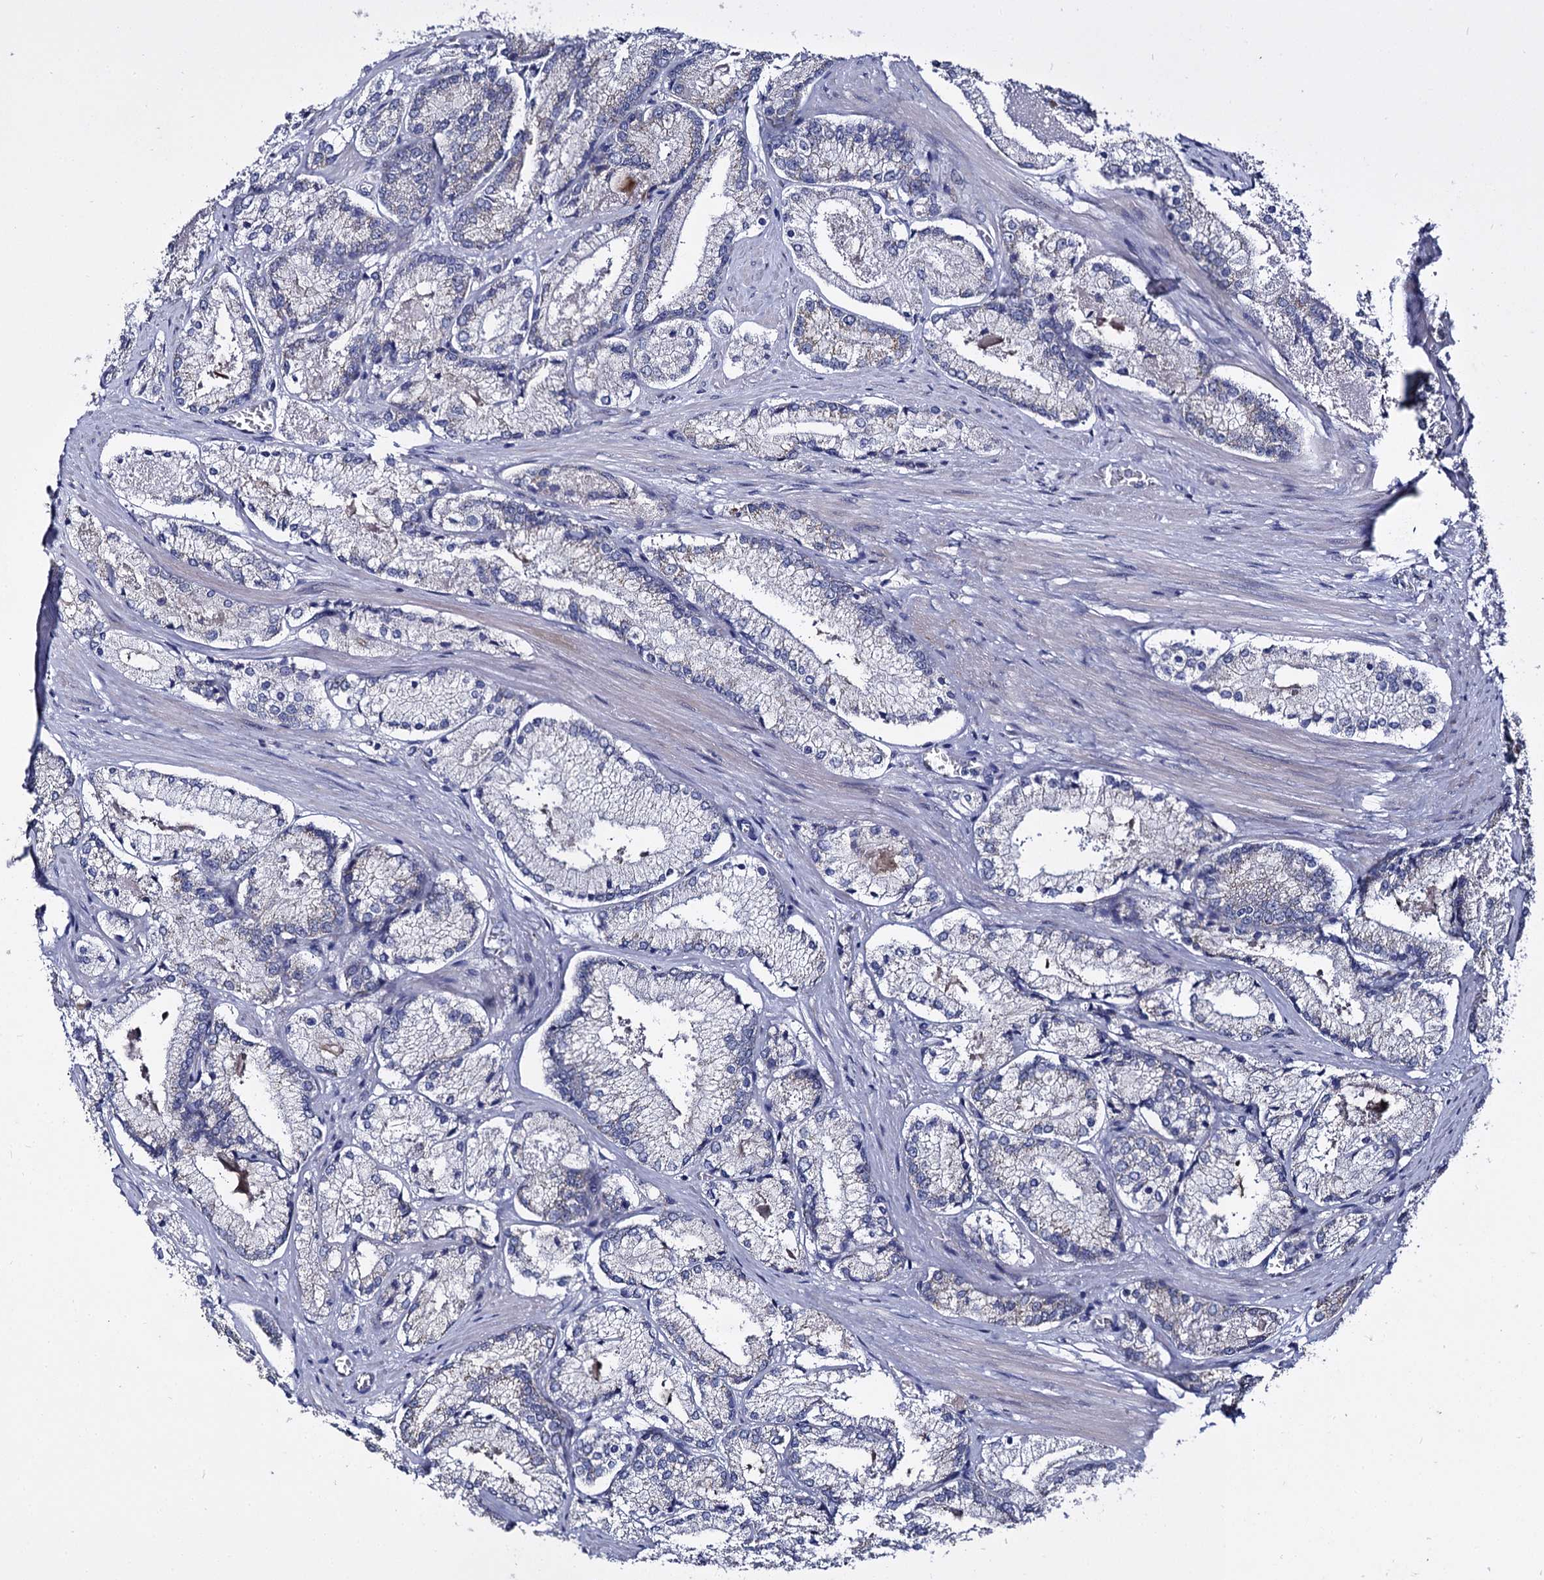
{"staining": {"intensity": "negative", "quantity": "none", "location": "none"}, "tissue": "prostate cancer", "cell_type": "Tumor cells", "image_type": "cancer", "snomed": [{"axis": "morphology", "description": "Adenocarcinoma, Low grade"}, {"axis": "topography", "description": "Prostate"}], "caption": "This is a histopathology image of immunohistochemistry (IHC) staining of prostate cancer (adenocarcinoma (low-grade)), which shows no staining in tumor cells. (Immunohistochemistry, brightfield microscopy, high magnification).", "gene": "PANX2", "patient": {"sex": "male", "age": 74}}